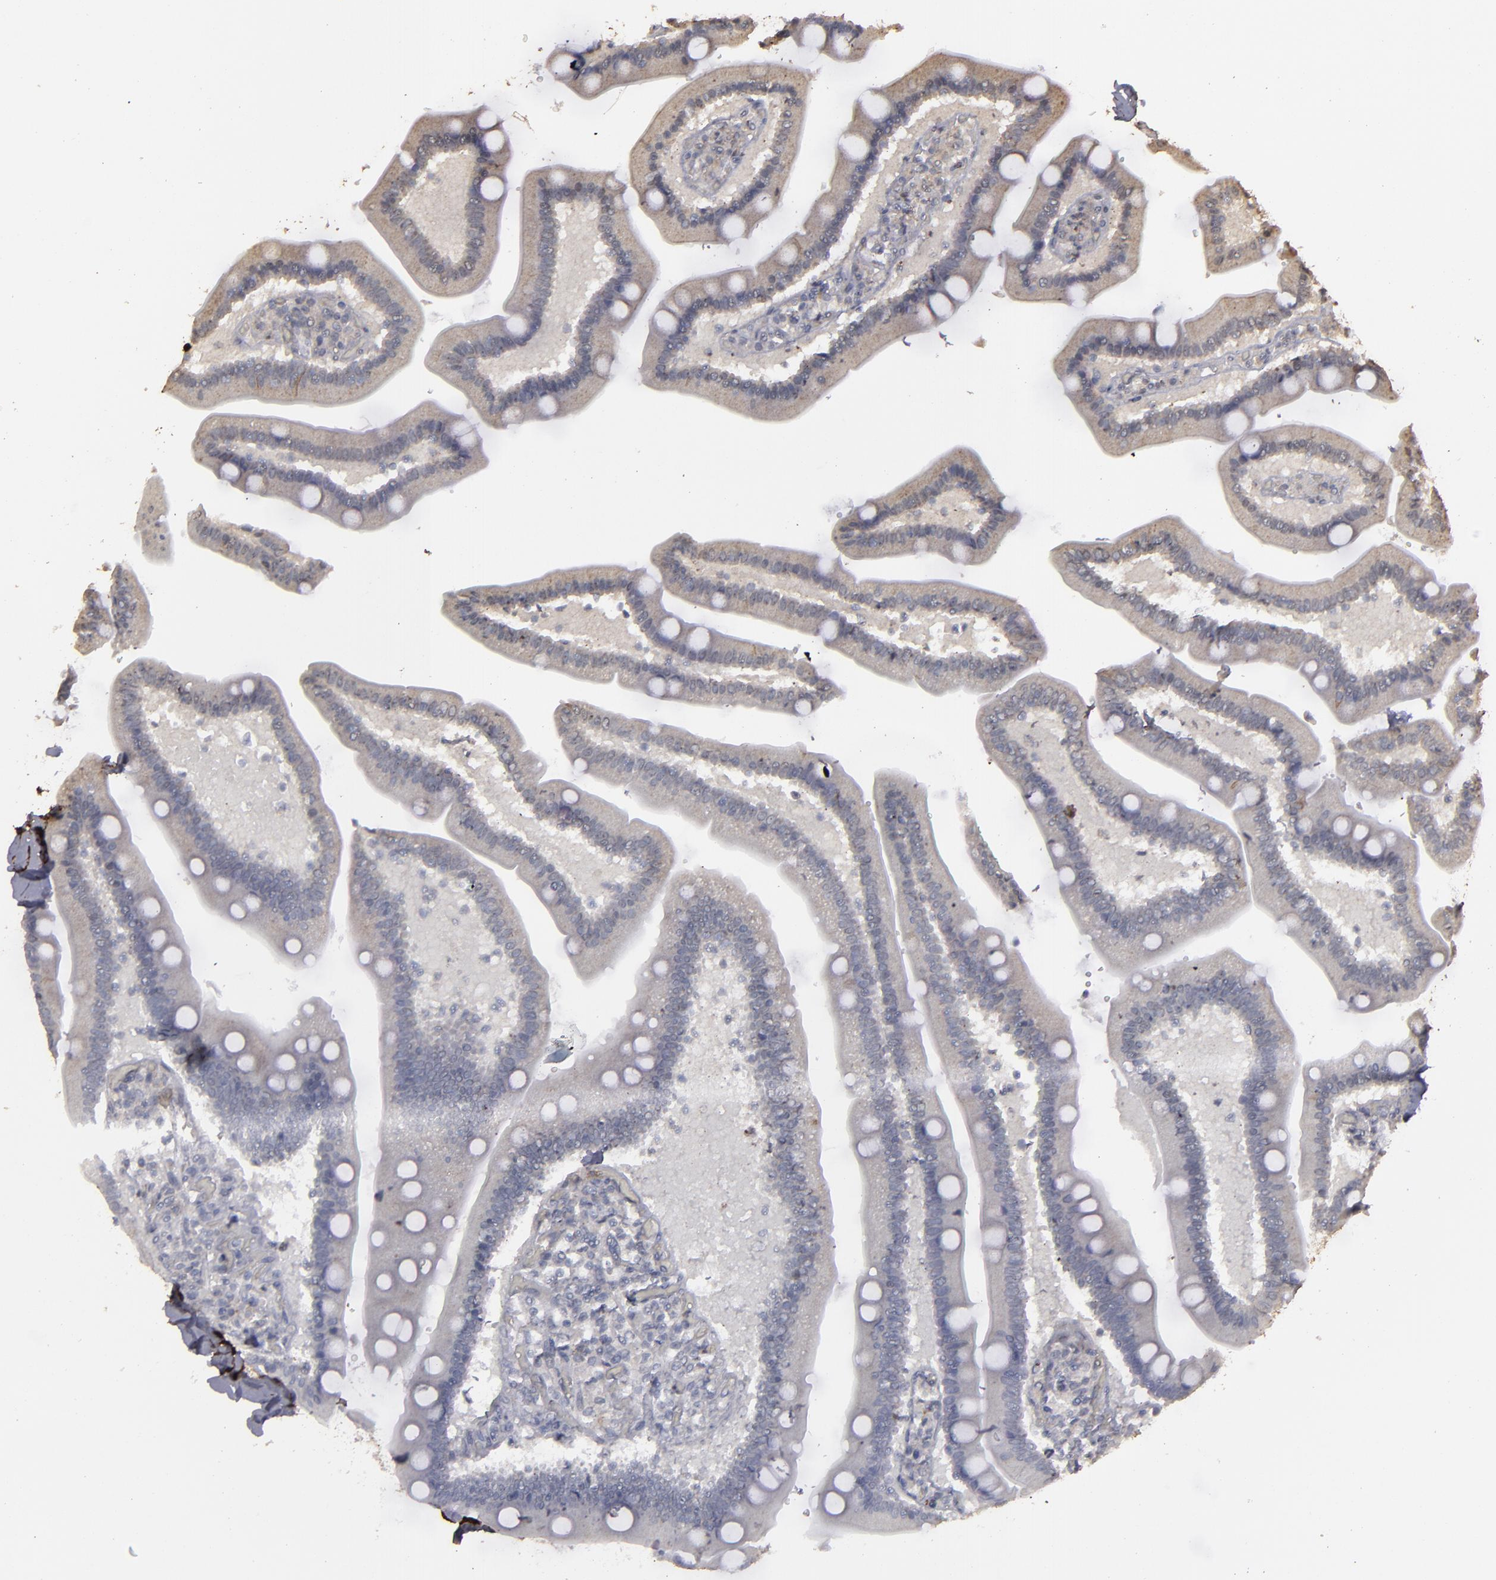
{"staining": {"intensity": "moderate", "quantity": ">75%", "location": "cytoplasmic/membranous"}, "tissue": "duodenum", "cell_type": "Glandular cells", "image_type": "normal", "snomed": [{"axis": "morphology", "description": "Normal tissue, NOS"}, {"axis": "topography", "description": "Duodenum"}], "caption": "IHC histopathology image of unremarkable duodenum stained for a protein (brown), which demonstrates medium levels of moderate cytoplasmic/membranous positivity in about >75% of glandular cells.", "gene": "CD55", "patient": {"sex": "male", "age": 66}}